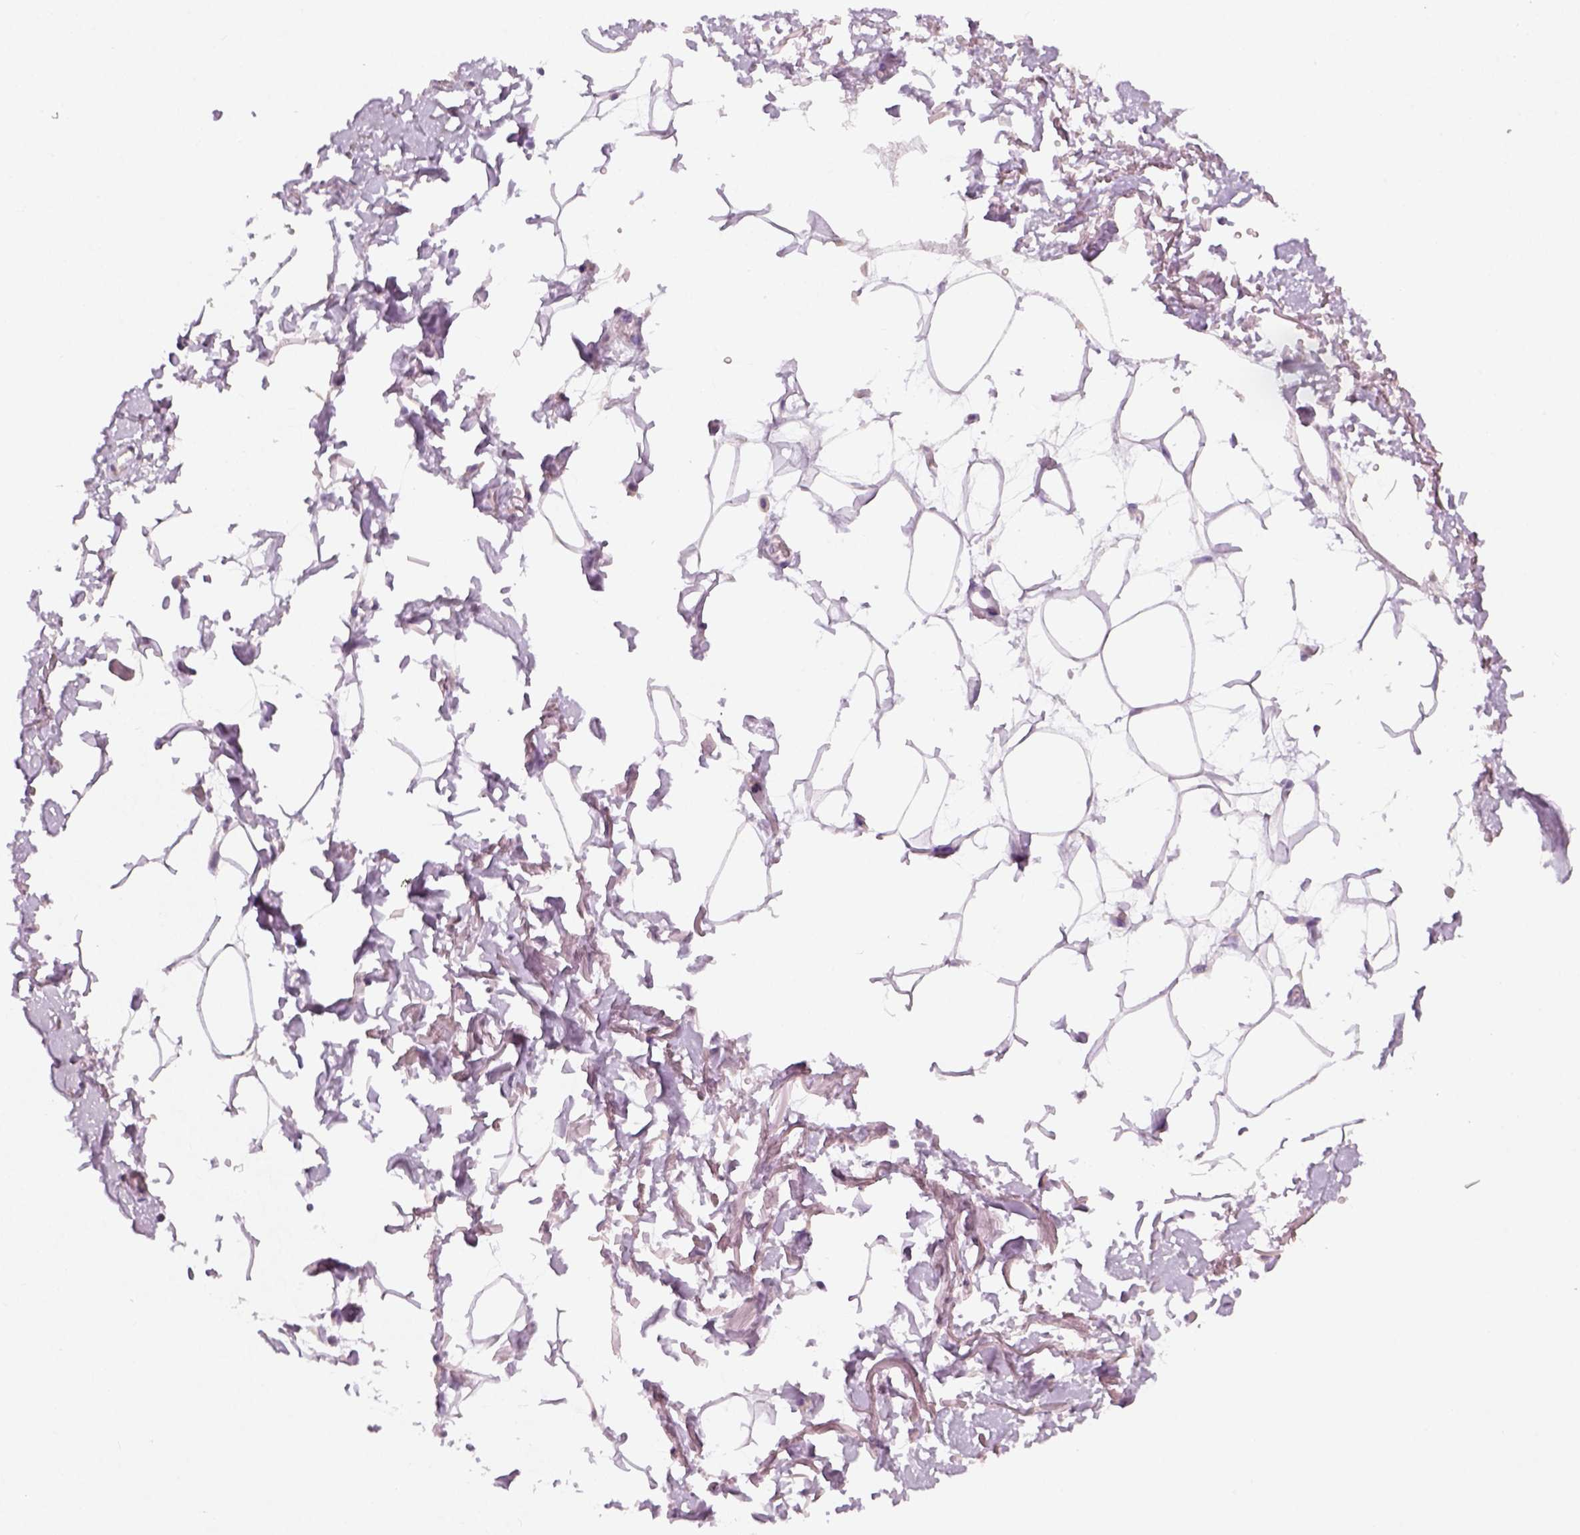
{"staining": {"intensity": "negative", "quantity": "none", "location": "none"}, "tissue": "adipose tissue", "cell_type": "Adipocytes", "image_type": "normal", "snomed": [{"axis": "morphology", "description": "Normal tissue, NOS"}, {"axis": "topography", "description": "Anal"}, {"axis": "topography", "description": "Peripheral nerve tissue"}], "caption": "Immunohistochemistry image of benign human adipose tissue stained for a protein (brown), which demonstrates no positivity in adipocytes.", "gene": "NUDT6", "patient": {"sex": "male", "age": 78}}